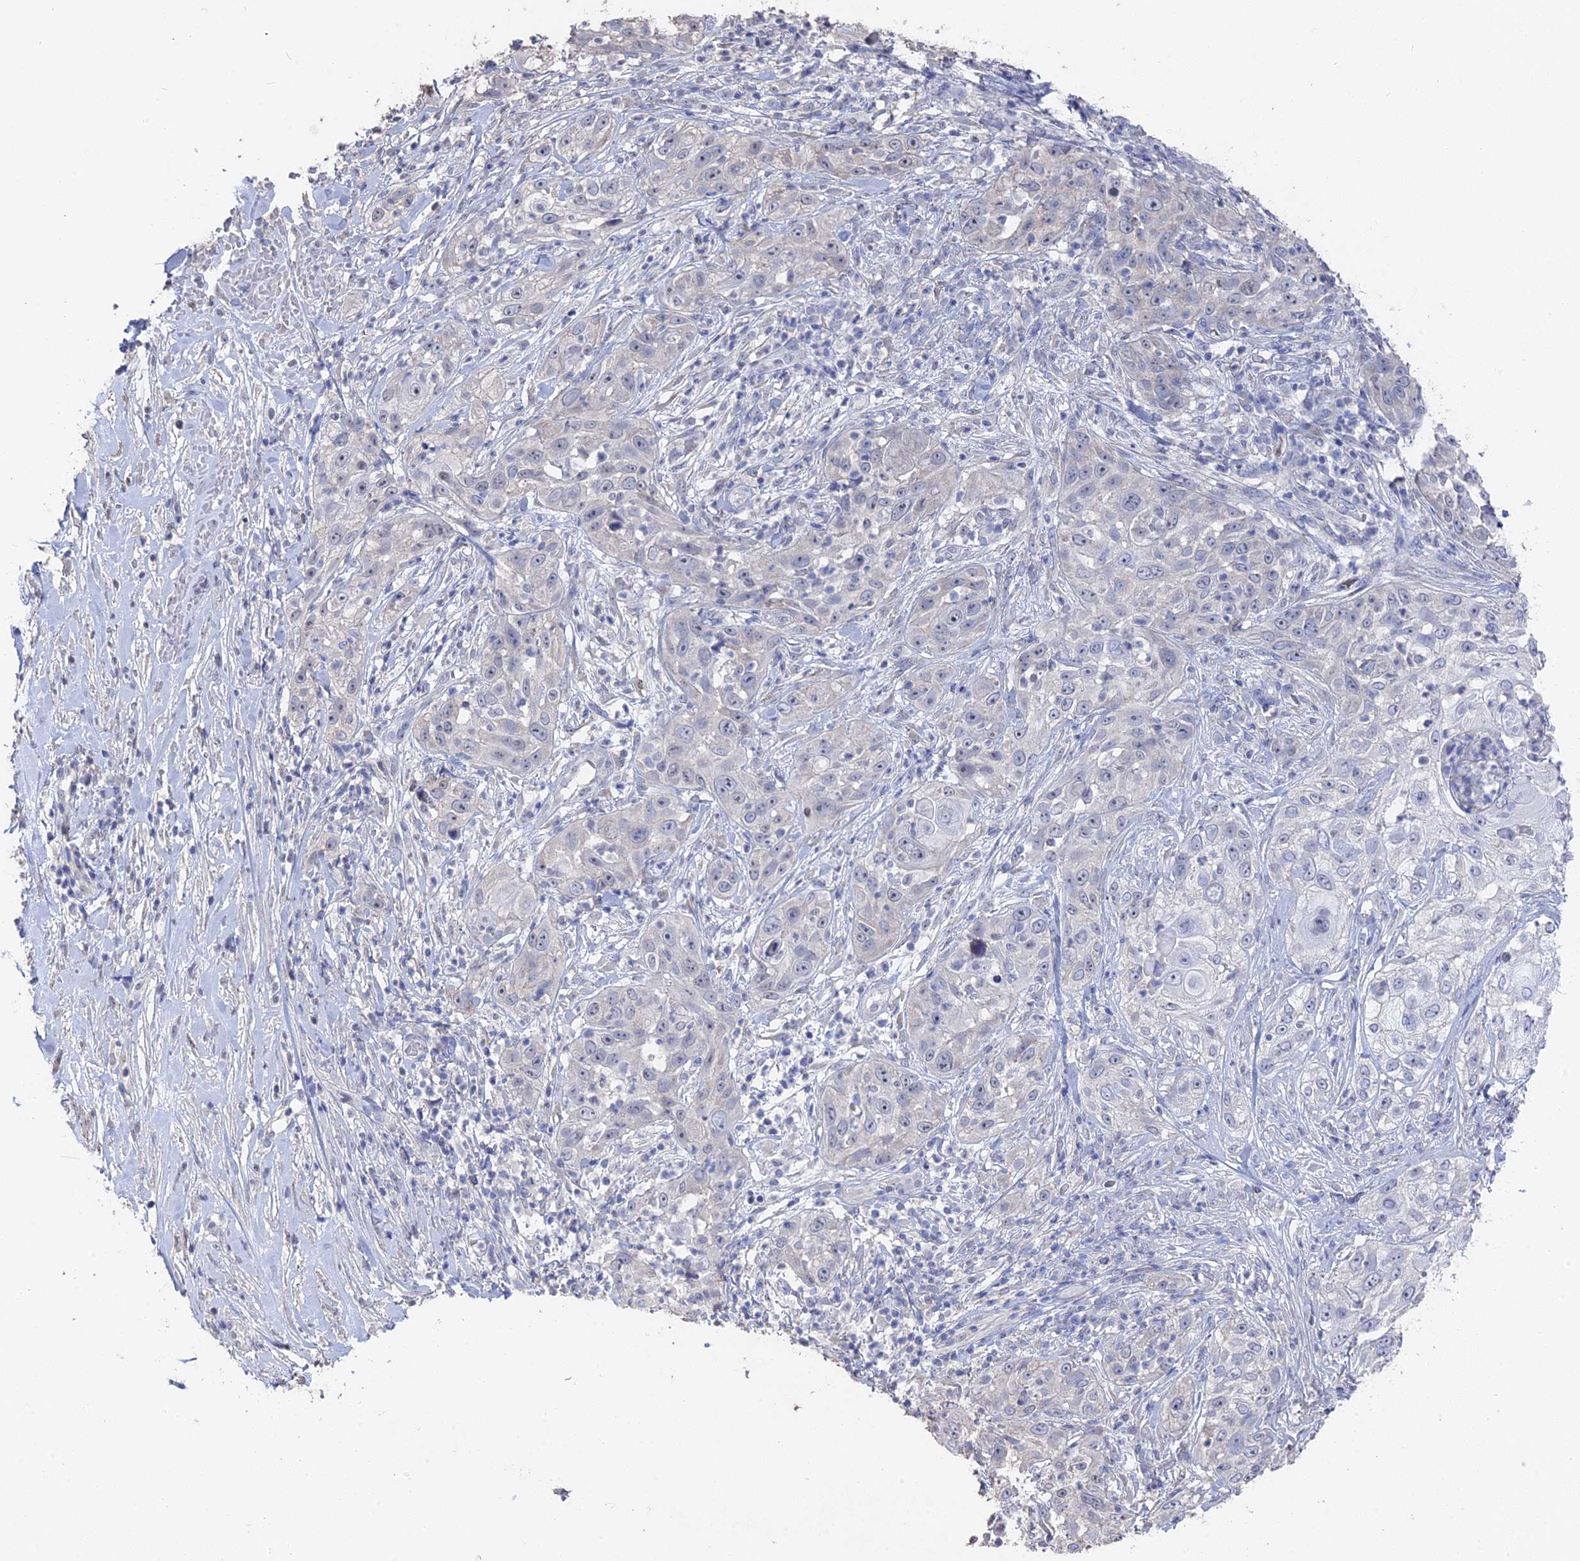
{"staining": {"intensity": "negative", "quantity": "none", "location": "none"}, "tissue": "skin cancer", "cell_type": "Tumor cells", "image_type": "cancer", "snomed": [{"axis": "morphology", "description": "Squamous cell carcinoma, NOS"}, {"axis": "topography", "description": "Skin"}], "caption": "A photomicrograph of squamous cell carcinoma (skin) stained for a protein reveals no brown staining in tumor cells.", "gene": "SEMG2", "patient": {"sex": "female", "age": 44}}